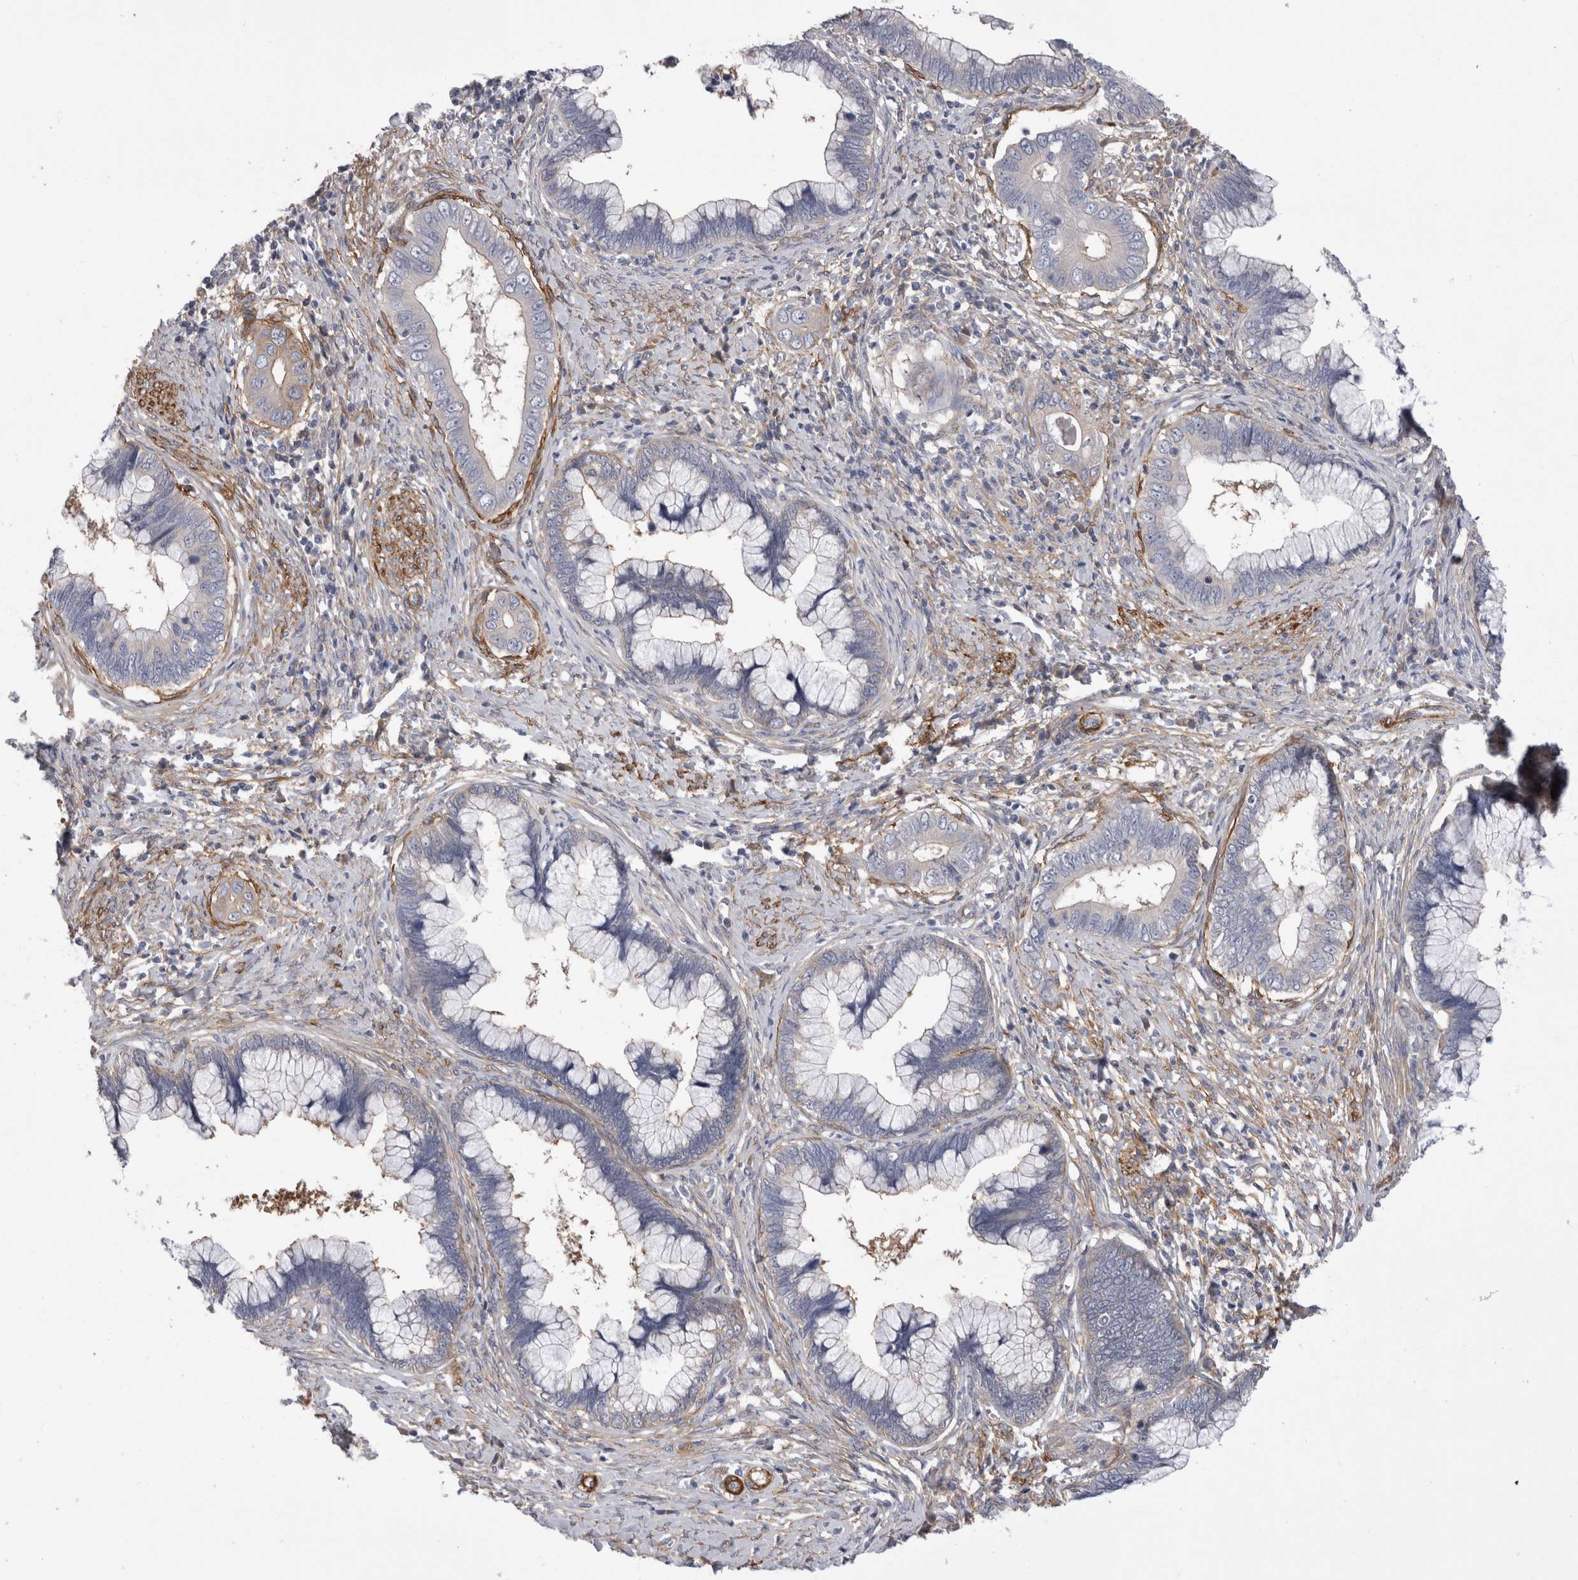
{"staining": {"intensity": "negative", "quantity": "none", "location": "none"}, "tissue": "cervical cancer", "cell_type": "Tumor cells", "image_type": "cancer", "snomed": [{"axis": "morphology", "description": "Adenocarcinoma, NOS"}, {"axis": "topography", "description": "Cervix"}], "caption": "Immunohistochemistry (IHC) histopathology image of human cervical cancer (adenocarcinoma) stained for a protein (brown), which reveals no positivity in tumor cells. The staining is performed using DAB (3,3'-diaminobenzidine) brown chromogen with nuclei counter-stained in using hematoxylin.", "gene": "EPRS1", "patient": {"sex": "female", "age": 44}}